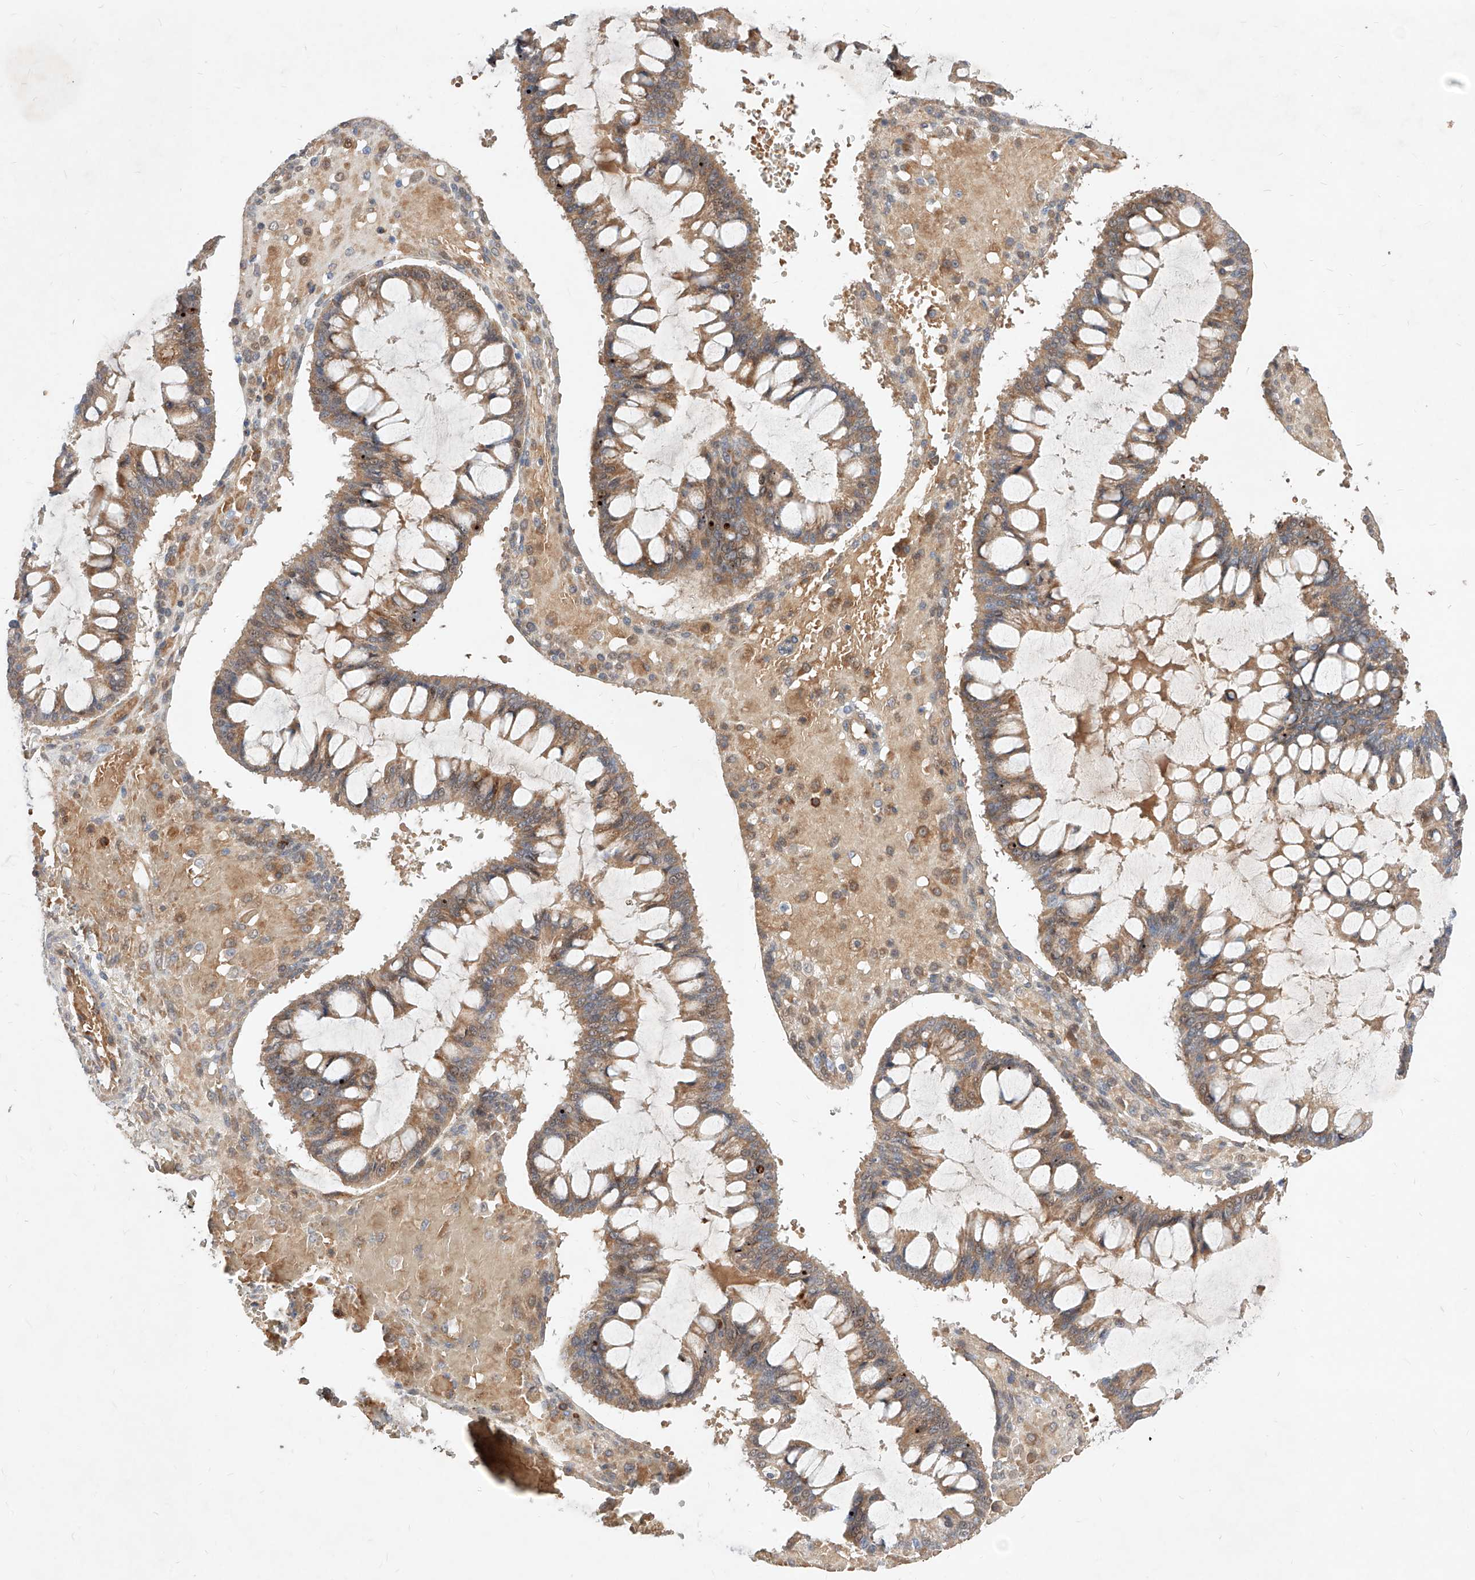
{"staining": {"intensity": "moderate", "quantity": ">75%", "location": "cytoplasmic/membranous"}, "tissue": "ovarian cancer", "cell_type": "Tumor cells", "image_type": "cancer", "snomed": [{"axis": "morphology", "description": "Cystadenocarcinoma, mucinous, NOS"}, {"axis": "topography", "description": "Ovary"}], "caption": "Protein expression analysis of ovarian cancer demonstrates moderate cytoplasmic/membranous positivity in approximately >75% of tumor cells.", "gene": "TSNAX", "patient": {"sex": "female", "age": 73}}